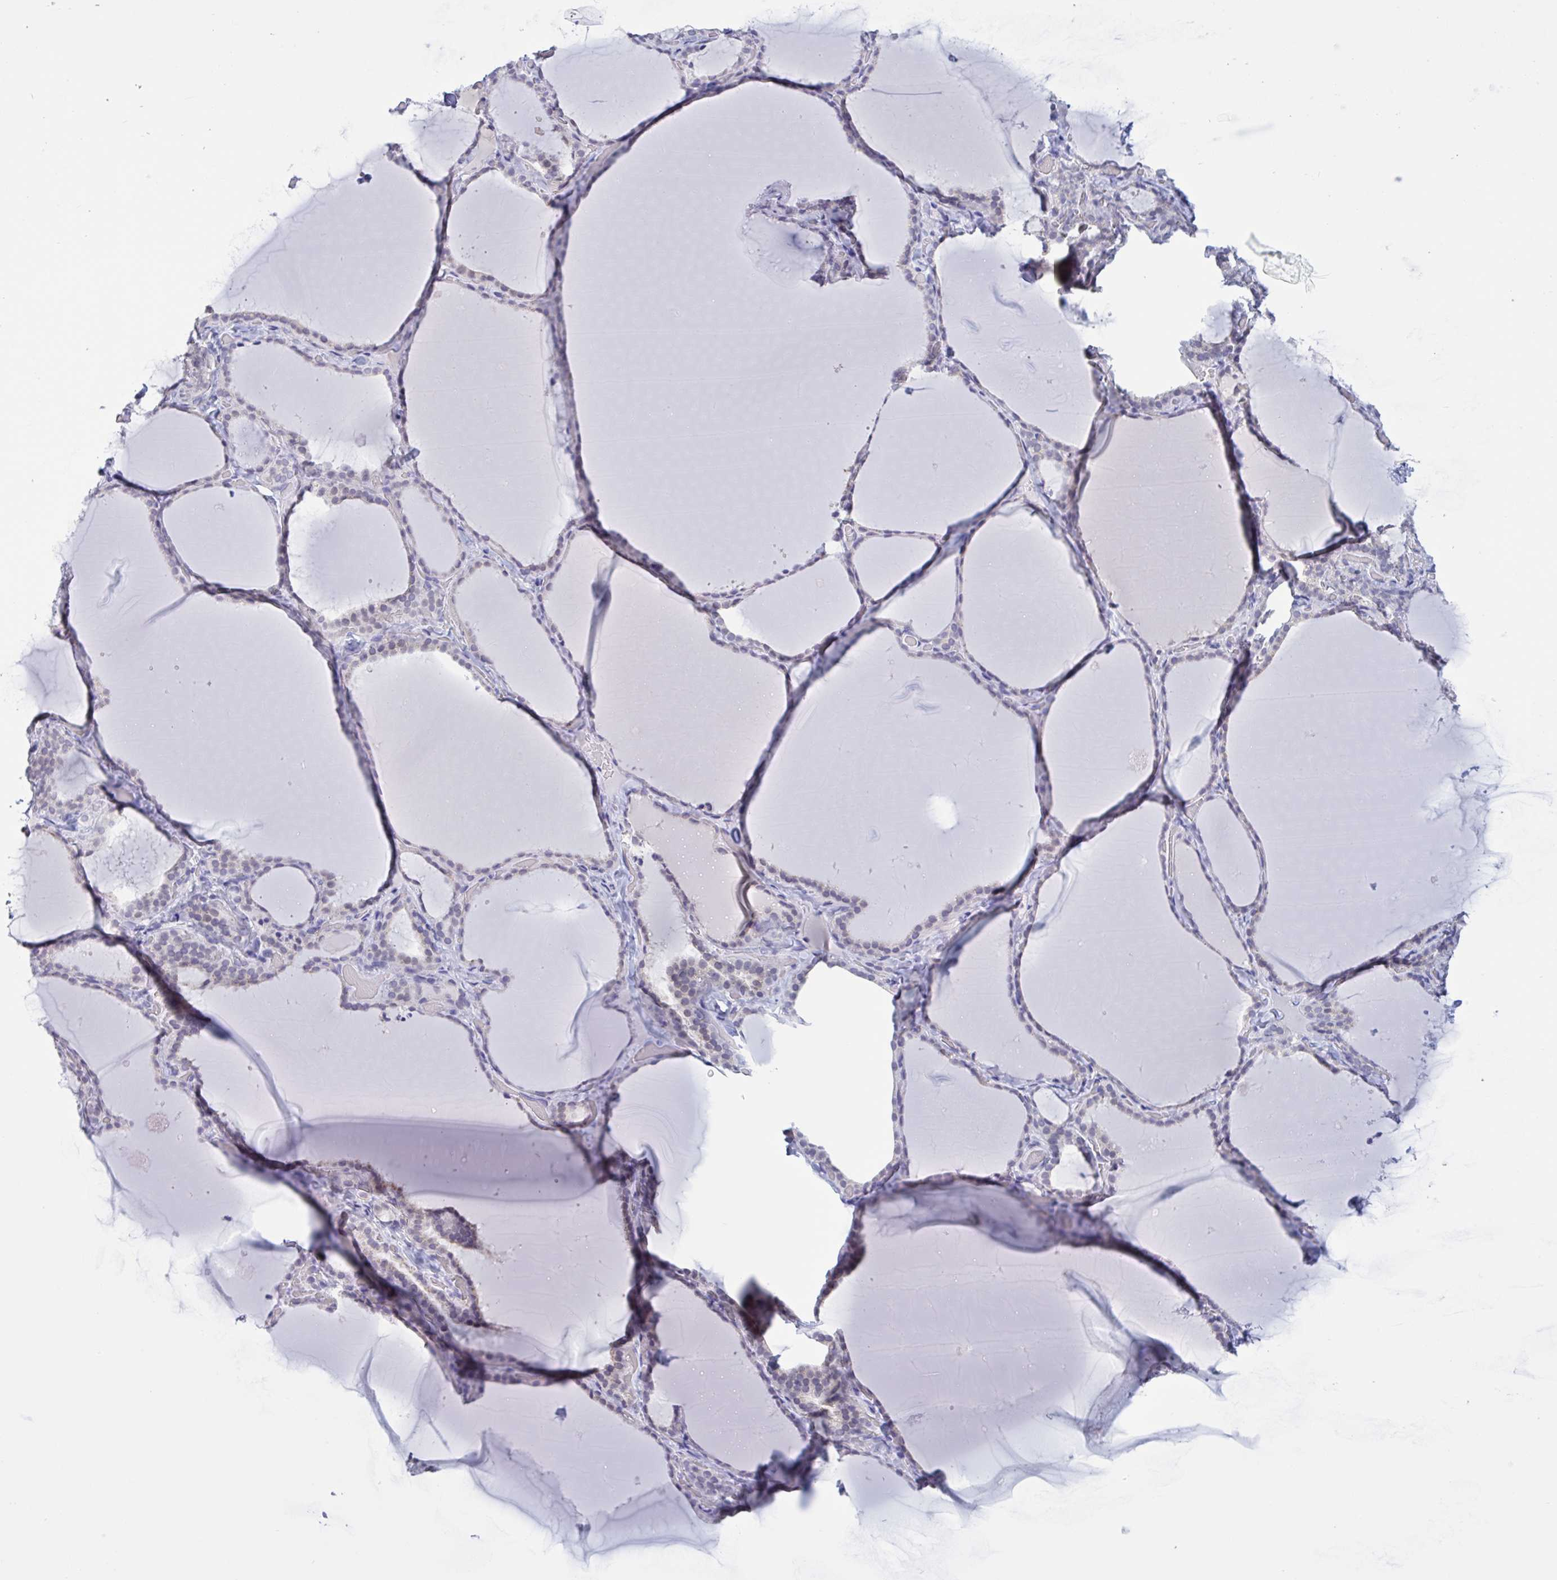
{"staining": {"intensity": "negative", "quantity": "none", "location": "none"}, "tissue": "thyroid gland", "cell_type": "Glandular cells", "image_type": "normal", "snomed": [{"axis": "morphology", "description": "Normal tissue, NOS"}, {"axis": "topography", "description": "Thyroid gland"}], "caption": "Glandular cells show no significant protein expression in unremarkable thyroid gland. (Stains: DAB (3,3'-diaminobenzidine) immunohistochemistry (IHC) with hematoxylin counter stain, Microscopy: brightfield microscopy at high magnification).", "gene": "SERPINB13", "patient": {"sex": "female", "age": 22}}